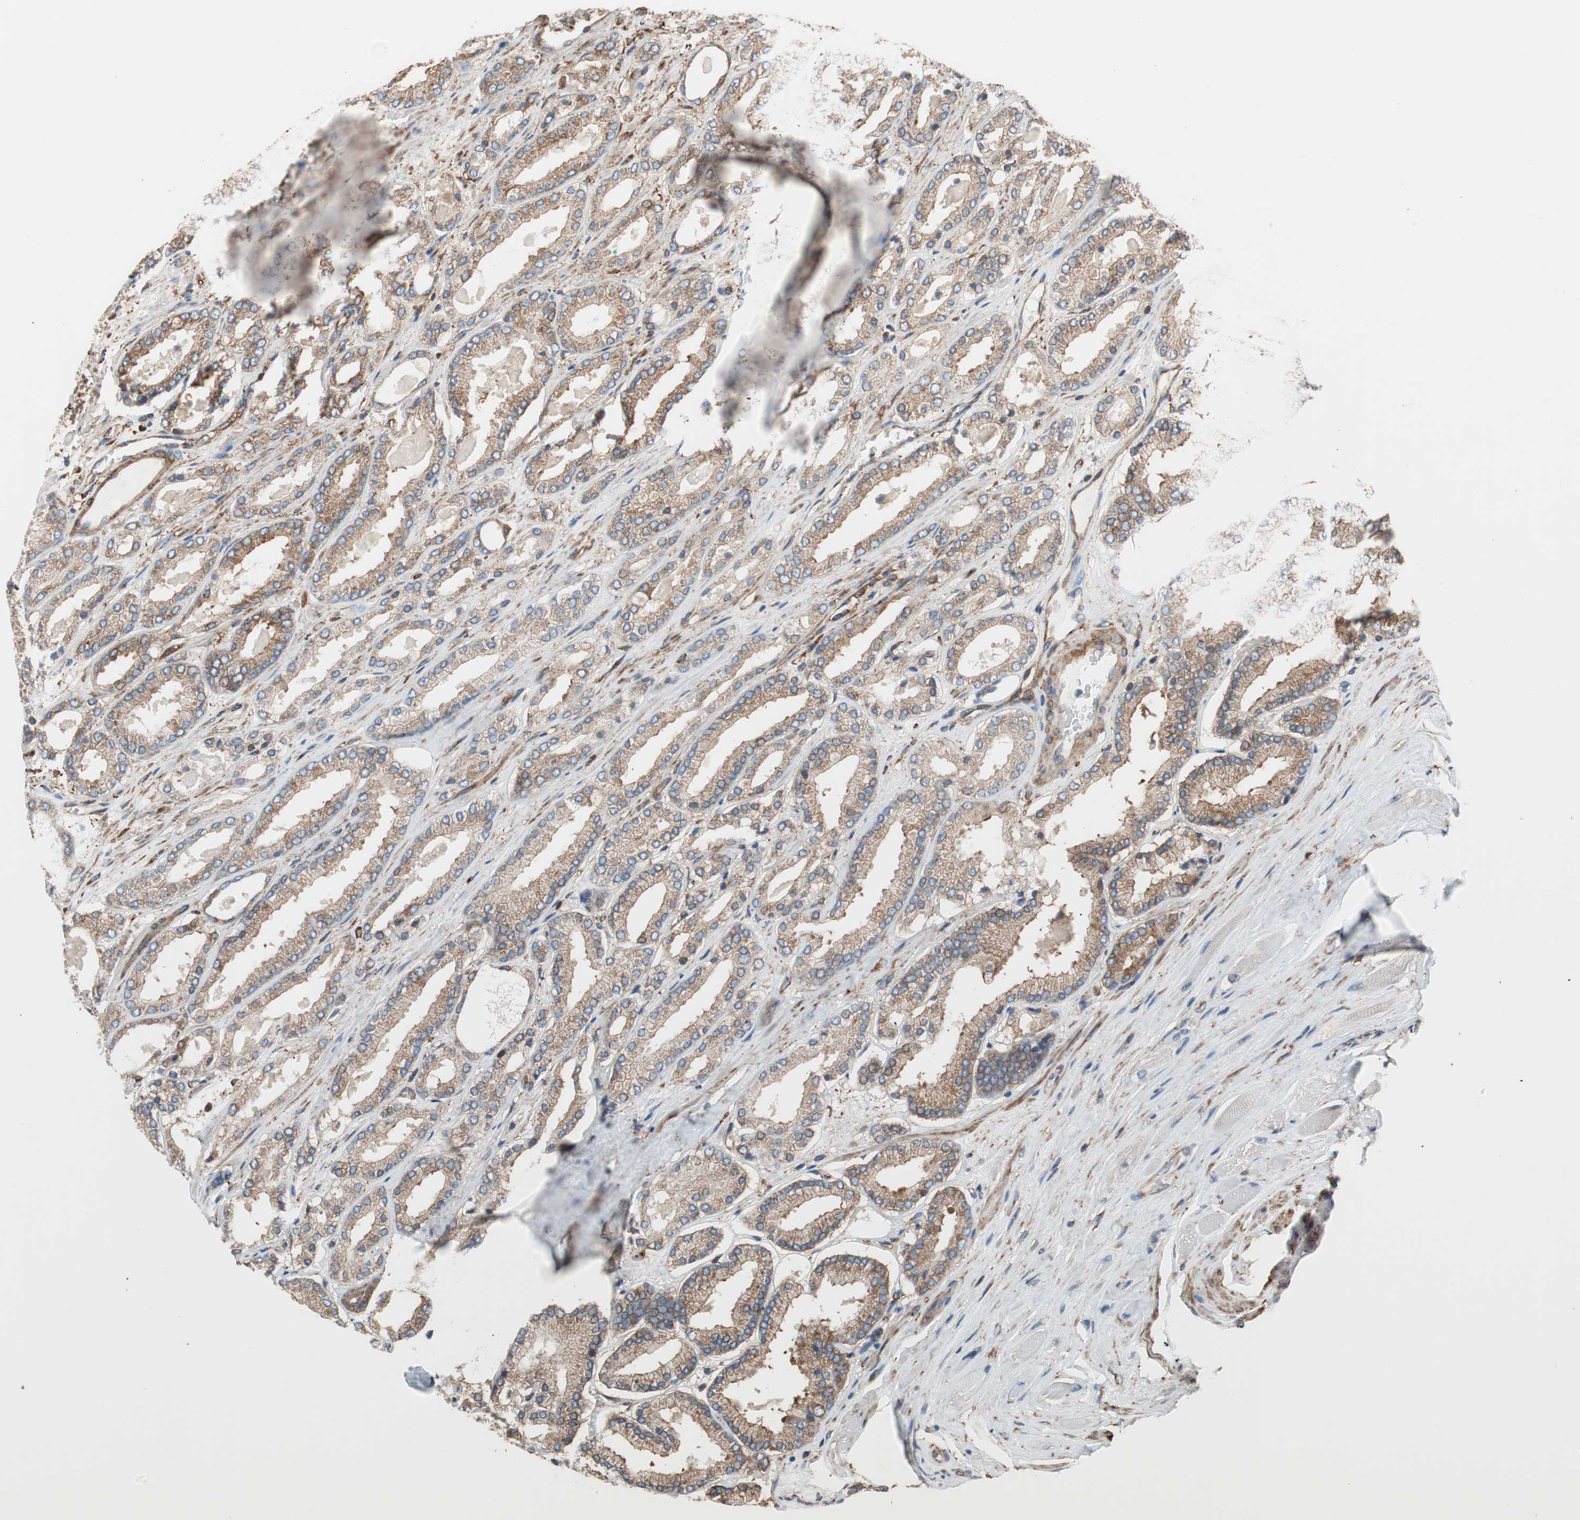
{"staining": {"intensity": "moderate", "quantity": ">75%", "location": "cytoplasmic/membranous"}, "tissue": "prostate cancer", "cell_type": "Tumor cells", "image_type": "cancer", "snomed": [{"axis": "morphology", "description": "Adenocarcinoma, Low grade"}, {"axis": "topography", "description": "Prostate"}], "caption": "Protein staining reveals moderate cytoplasmic/membranous expression in approximately >75% of tumor cells in prostate cancer (adenocarcinoma (low-grade)).", "gene": "GPSM2", "patient": {"sex": "male", "age": 59}}